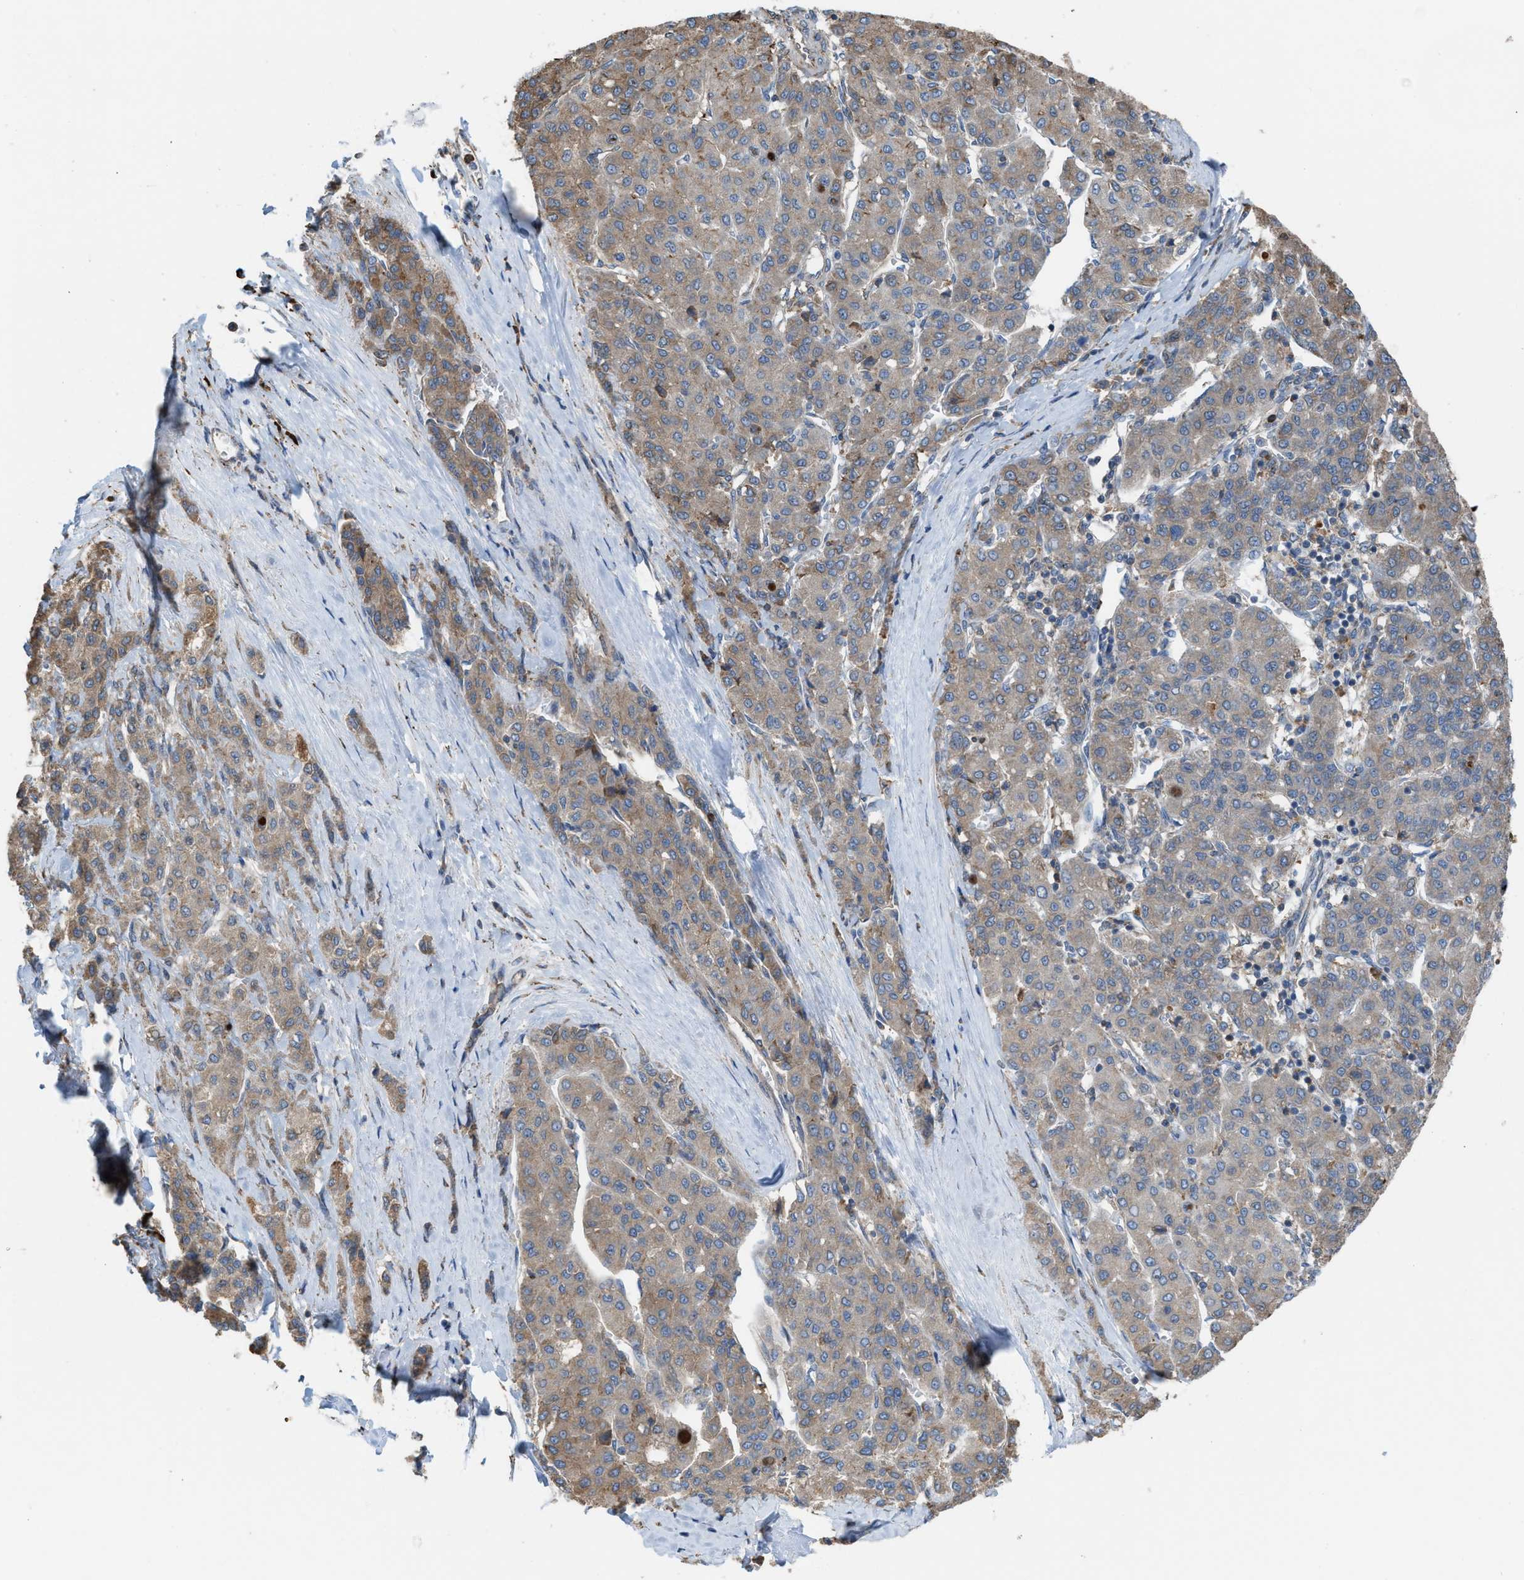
{"staining": {"intensity": "moderate", "quantity": "25%-75%", "location": "cytoplasmic/membranous"}, "tissue": "liver cancer", "cell_type": "Tumor cells", "image_type": "cancer", "snomed": [{"axis": "morphology", "description": "Carcinoma, Hepatocellular, NOS"}, {"axis": "topography", "description": "Liver"}], "caption": "Immunohistochemistry image of human hepatocellular carcinoma (liver) stained for a protein (brown), which demonstrates medium levels of moderate cytoplasmic/membranous staining in about 25%-75% of tumor cells.", "gene": "PLAA", "patient": {"sex": "male", "age": 65}}